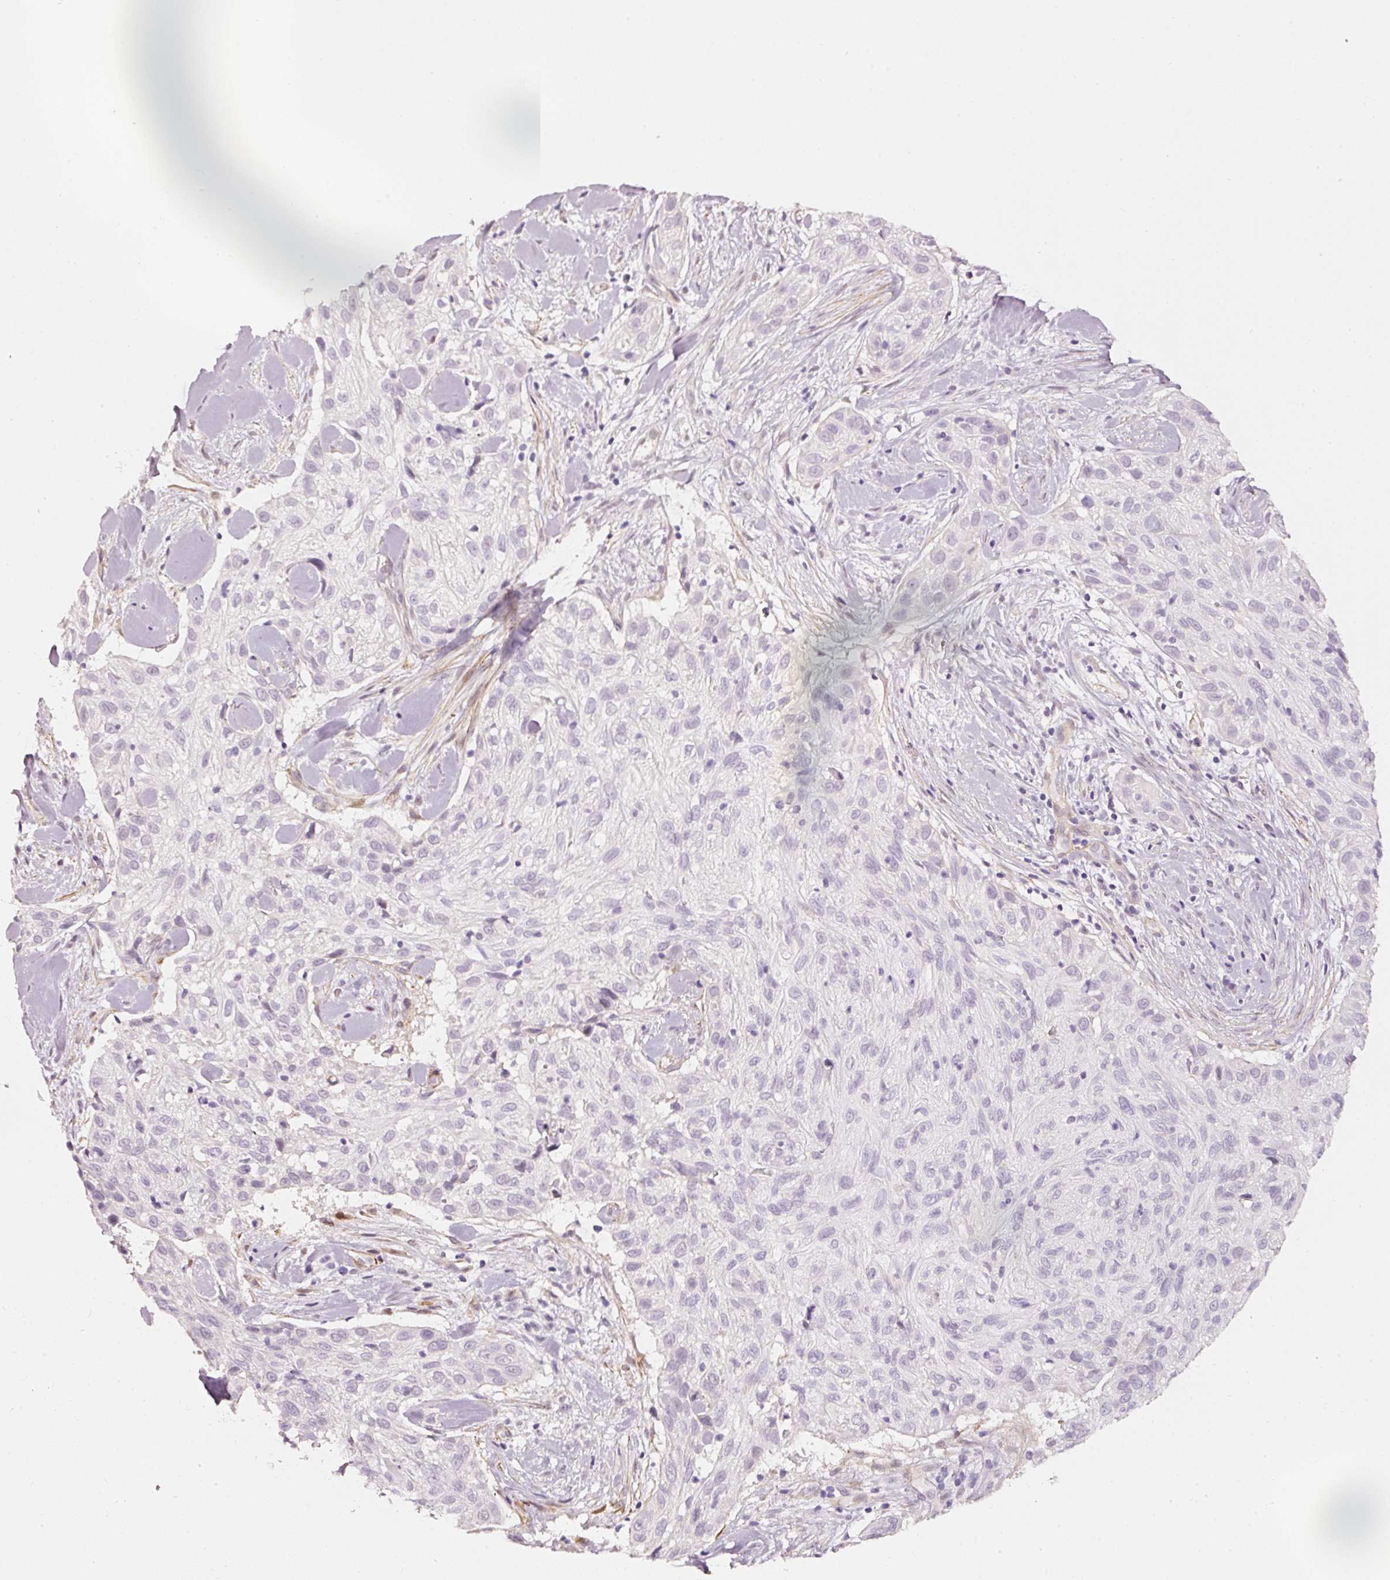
{"staining": {"intensity": "negative", "quantity": "none", "location": "none"}, "tissue": "skin cancer", "cell_type": "Tumor cells", "image_type": "cancer", "snomed": [{"axis": "morphology", "description": "Squamous cell carcinoma, NOS"}, {"axis": "topography", "description": "Skin"}], "caption": "Immunohistochemical staining of skin squamous cell carcinoma exhibits no significant expression in tumor cells.", "gene": "TOGARAM1", "patient": {"sex": "male", "age": 82}}